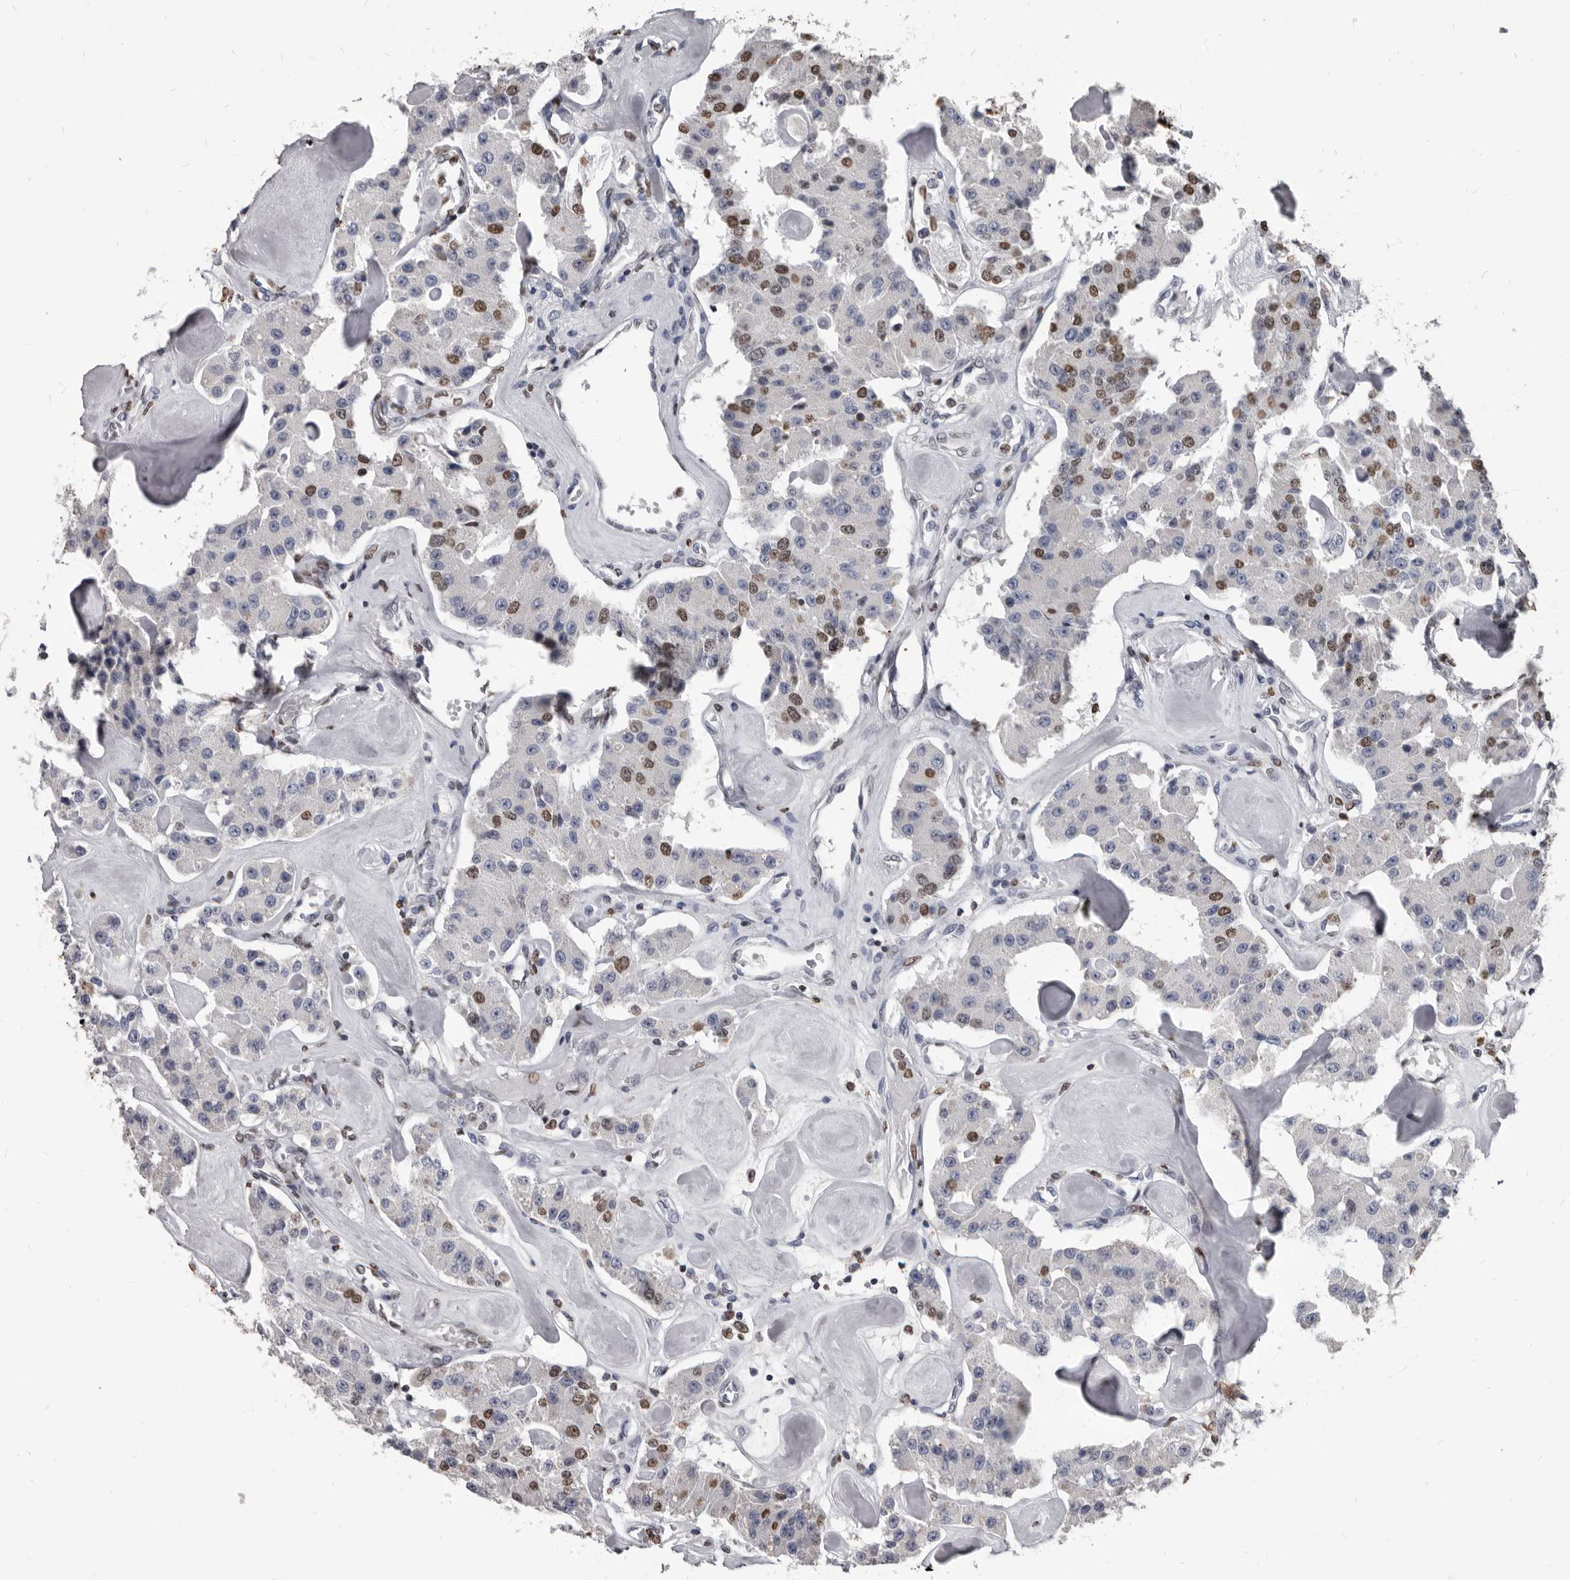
{"staining": {"intensity": "moderate", "quantity": "<25%", "location": "nuclear"}, "tissue": "carcinoid", "cell_type": "Tumor cells", "image_type": "cancer", "snomed": [{"axis": "morphology", "description": "Carcinoid, malignant, NOS"}, {"axis": "topography", "description": "Pancreas"}], "caption": "The photomicrograph displays immunohistochemical staining of carcinoid. There is moderate nuclear expression is identified in about <25% of tumor cells. The staining is performed using DAB brown chromogen to label protein expression. The nuclei are counter-stained blue using hematoxylin.", "gene": "AHR", "patient": {"sex": "male", "age": 41}}